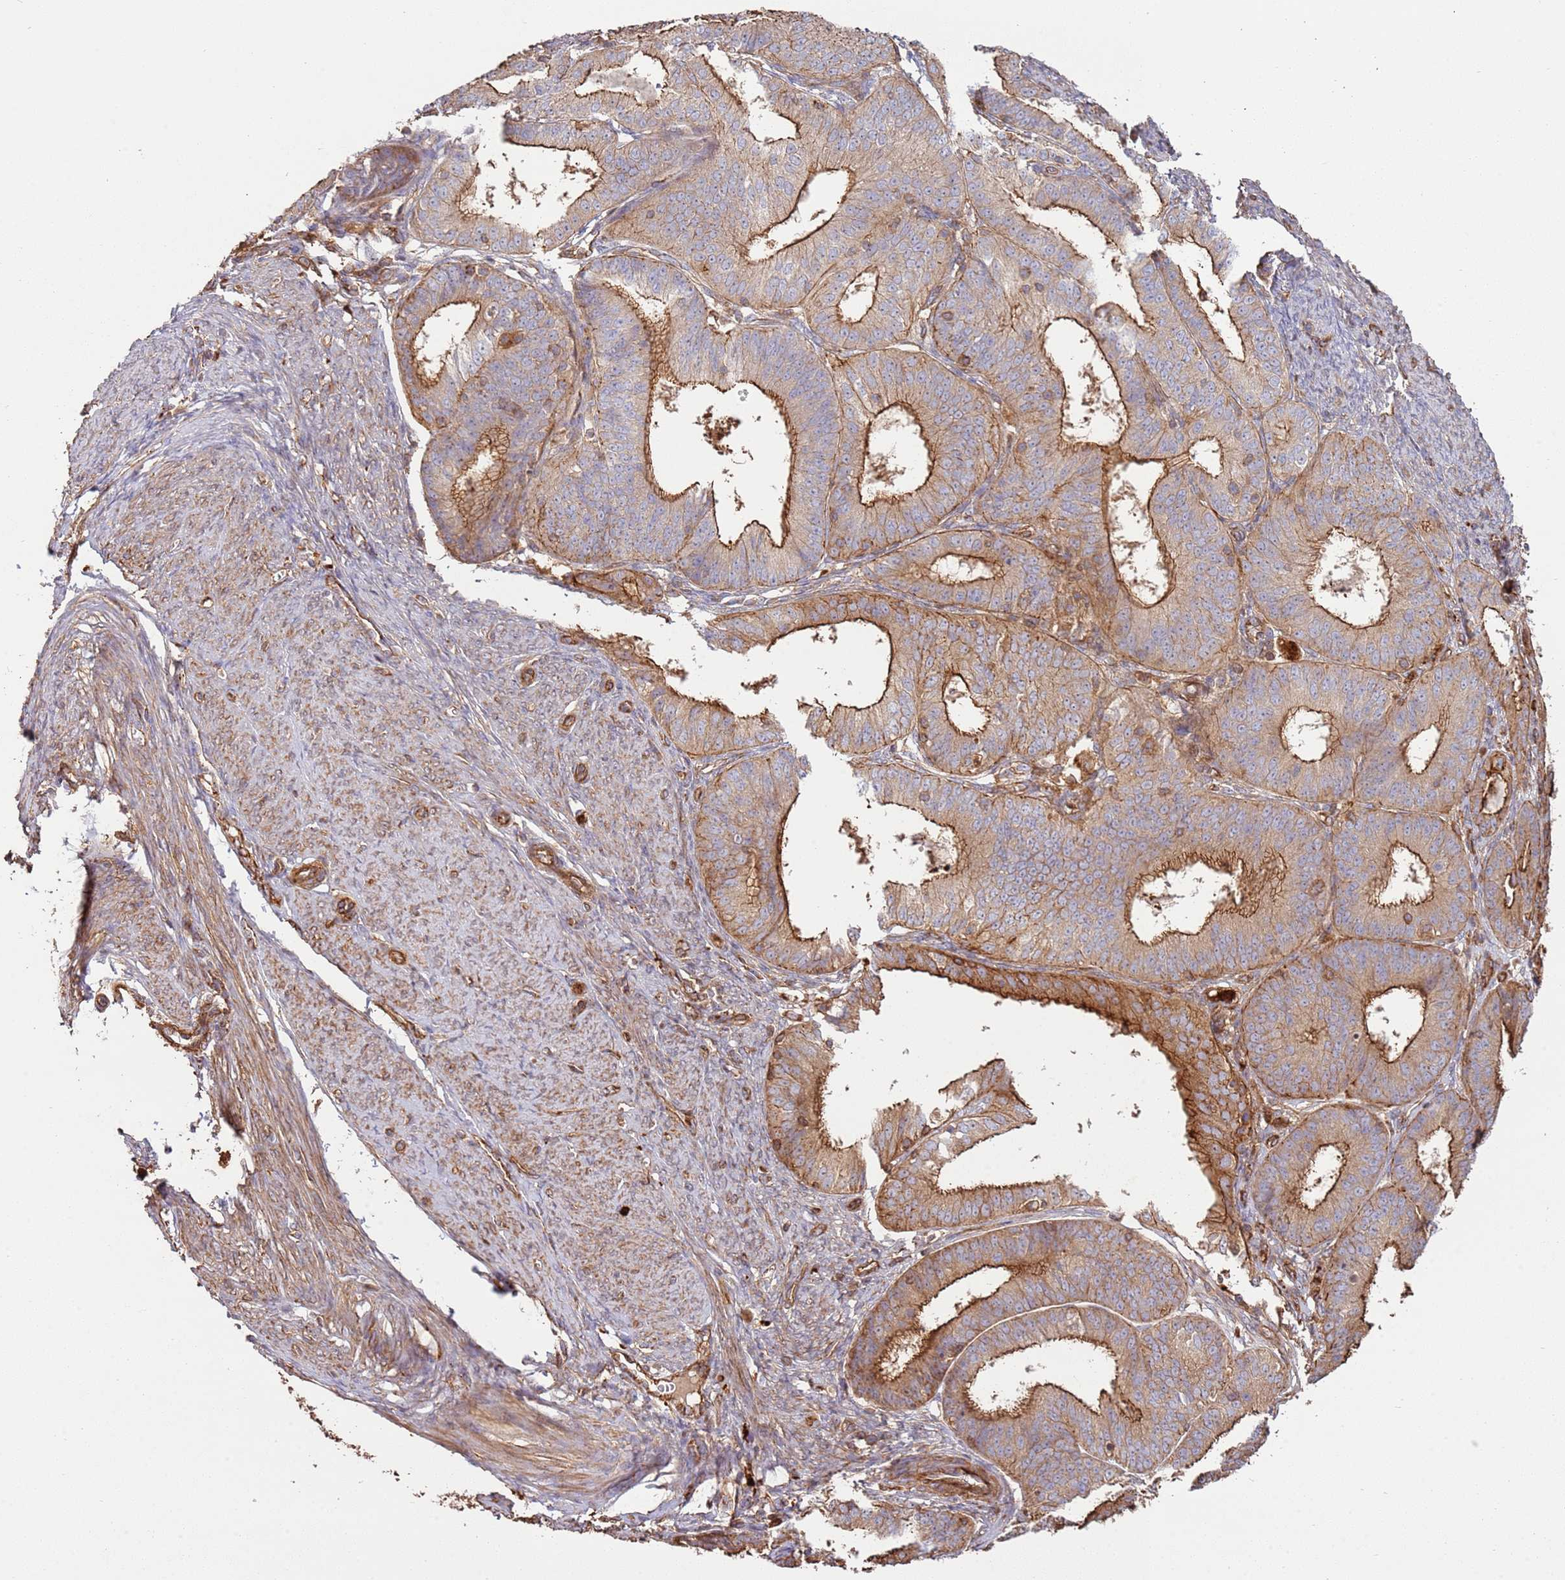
{"staining": {"intensity": "strong", "quantity": "25%-75%", "location": "cytoplasmic/membranous"}, "tissue": "endometrial cancer", "cell_type": "Tumor cells", "image_type": "cancer", "snomed": [{"axis": "morphology", "description": "Adenocarcinoma, NOS"}, {"axis": "topography", "description": "Endometrium"}], "caption": "Approximately 25%-75% of tumor cells in human adenocarcinoma (endometrial) reveal strong cytoplasmic/membranous protein positivity as visualized by brown immunohistochemical staining.", "gene": "NDUFAF4", "patient": {"sex": "female", "age": 51}}